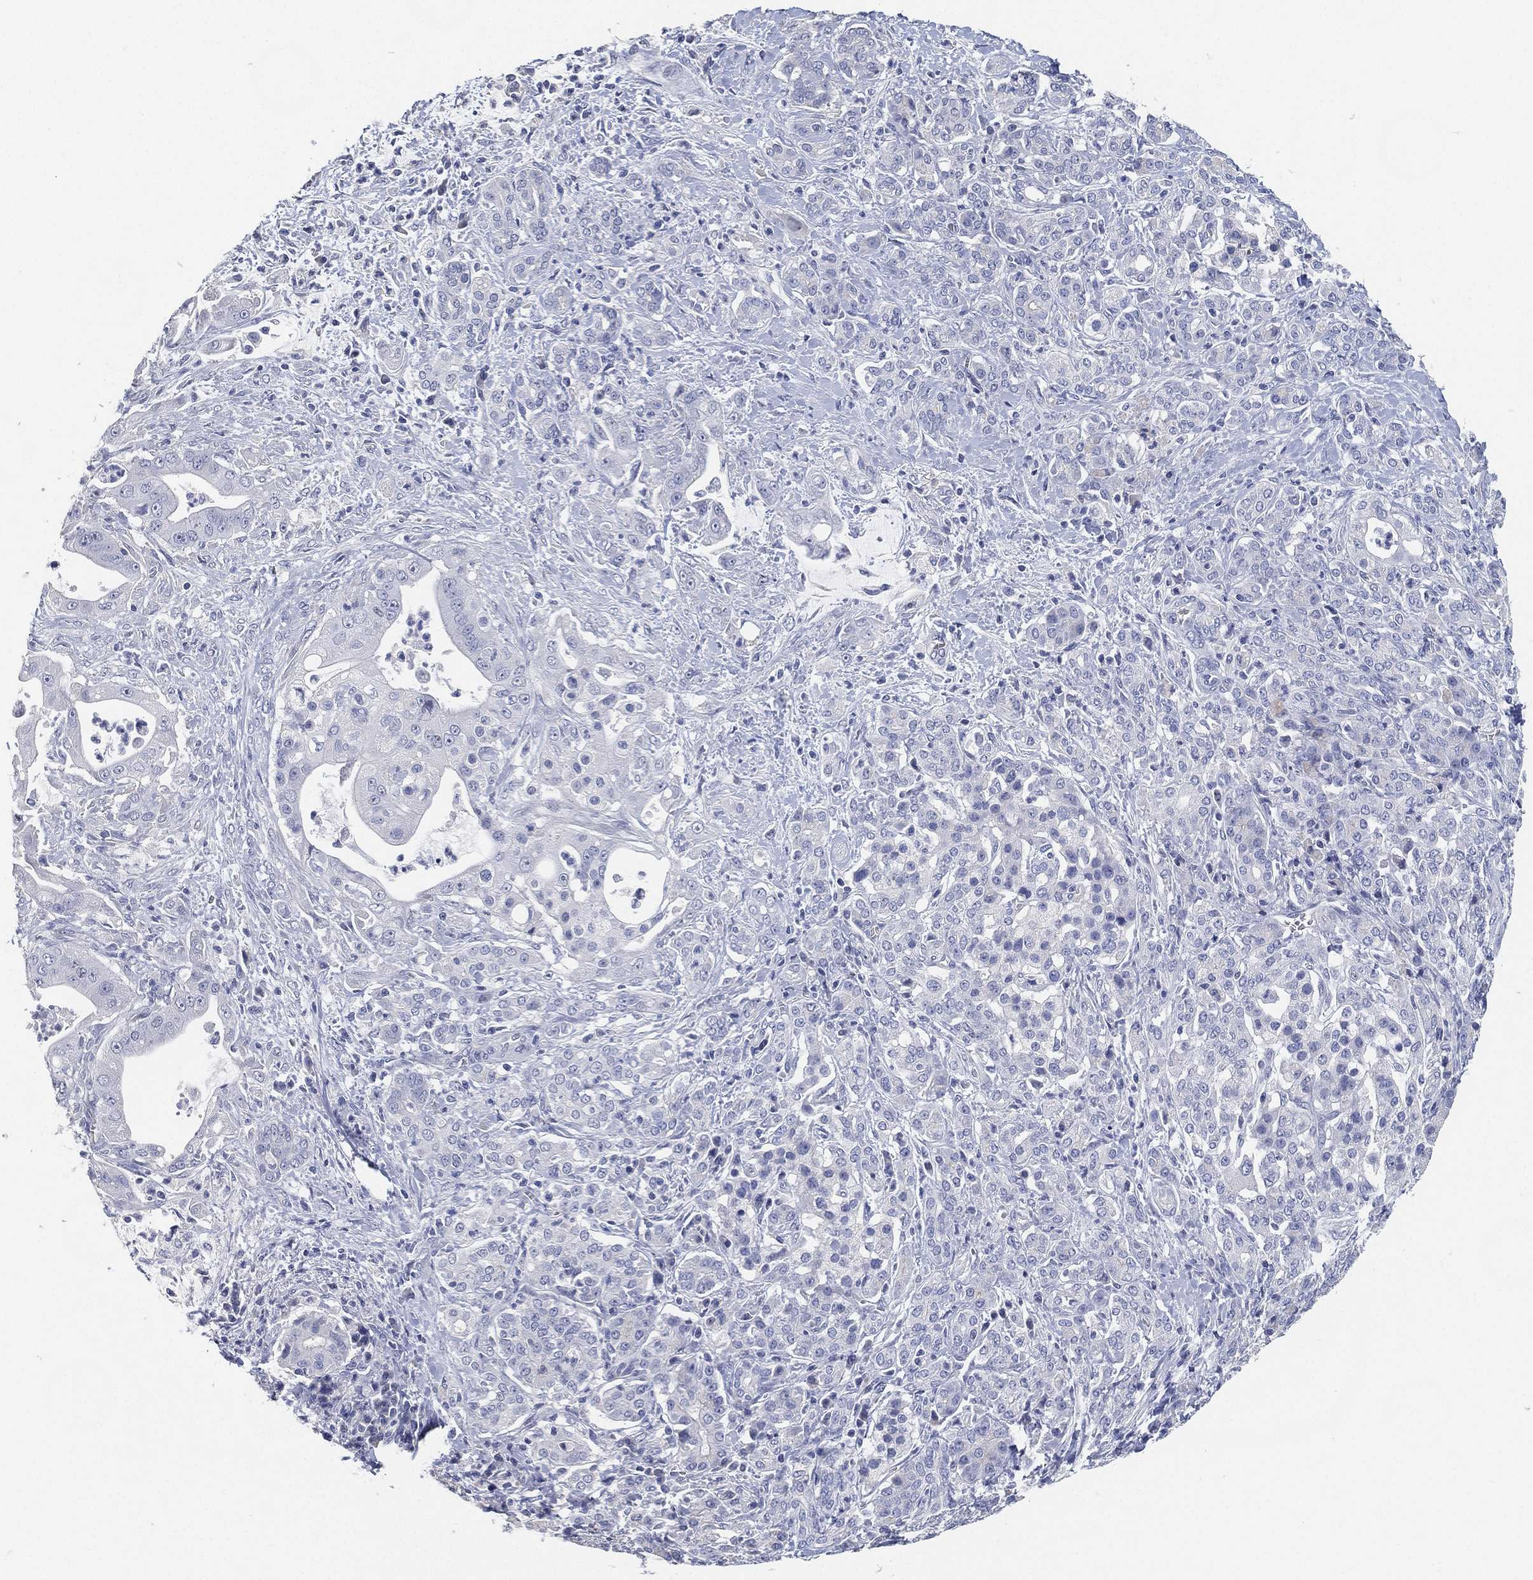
{"staining": {"intensity": "negative", "quantity": "none", "location": "none"}, "tissue": "pancreatic cancer", "cell_type": "Tumor cells", "image_type": "cancer", "snomed": [{"axis": "morphology", "description": "Normal tissue, NOS"}, {"axis": "morphology", "description": "Inflammation, NOS"}, {"axis": "morphology", "description": "Adenocarcinoma, NOS"}, {"axis": "topography", "description": "Pancreas"}], "caption": "Tumor cells show no significant protein staining in pancreatic cancer.", "gene": "FAM187B", "patient": {"sex": "male", "age": 57}}